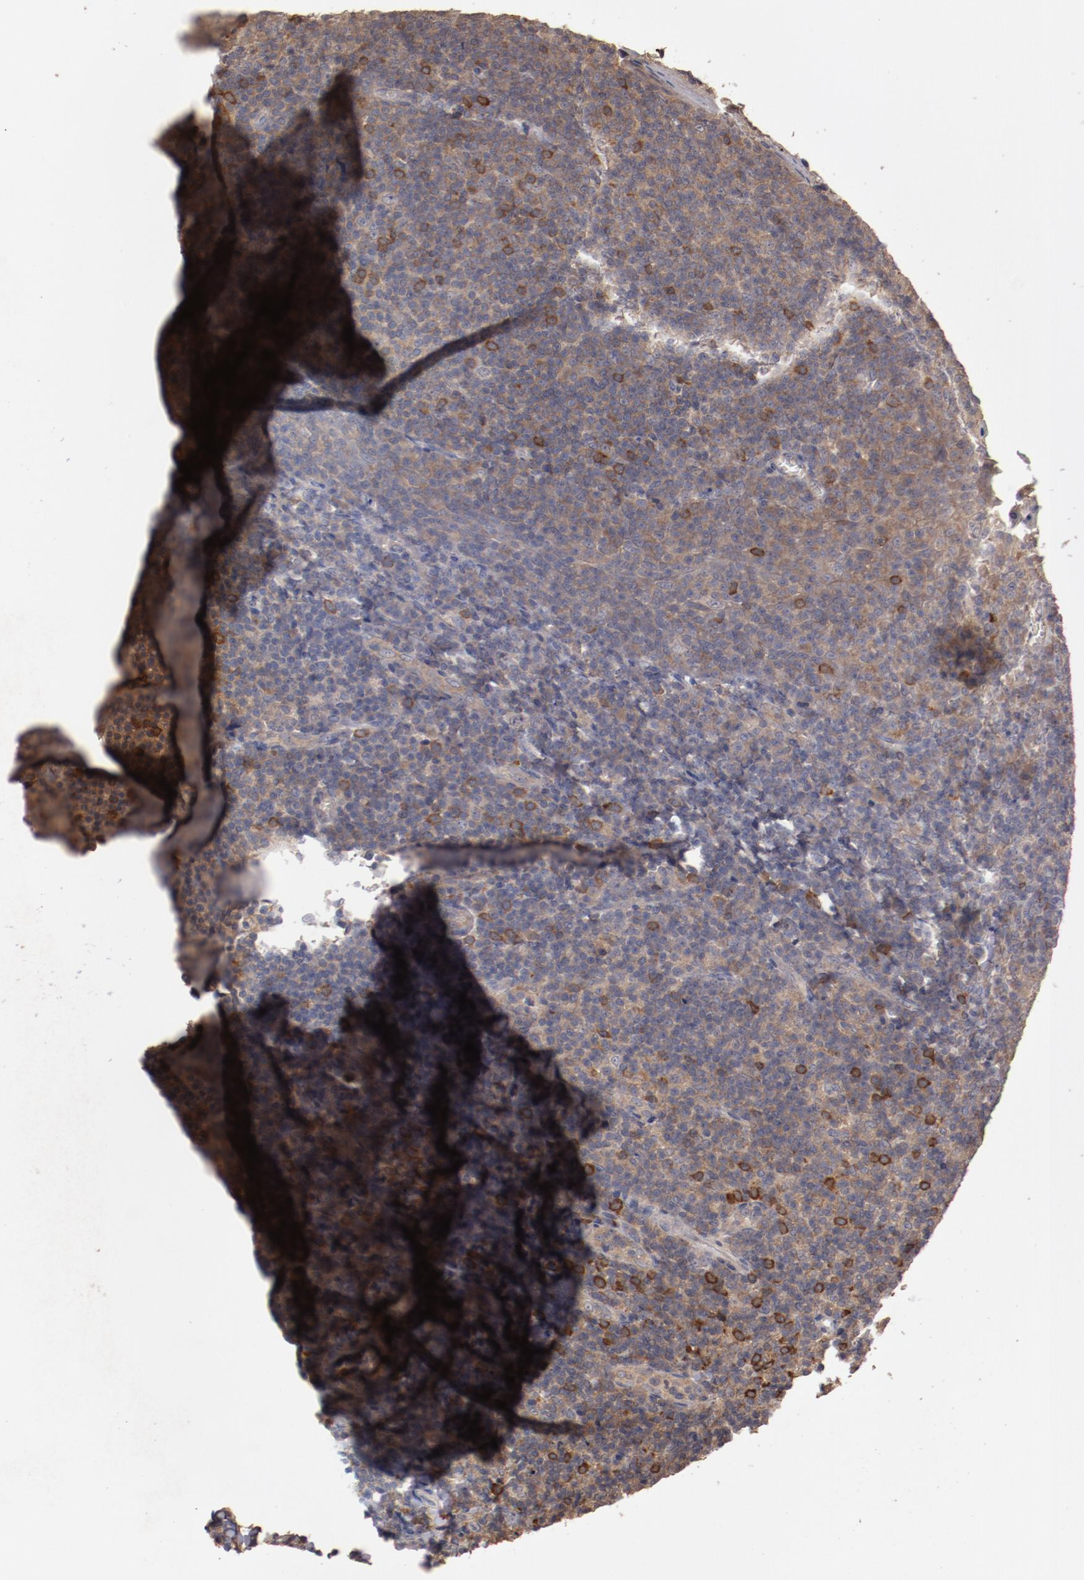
{"staining": {"intensity": "moderate", "quantity": ">75%", "location": "cytoplasmic/membranous"}, "tissue": "tonsil", "cell_type": "Germinal center cells", "image_type": "normal", "snomed": [{"axis": "morphology", "description": "Normal tissue, NOS"}, {"axis": "topography", "description": "Tonsil"}], "caption": "IHC staining of unremarkable tonsil, which displays medium levels of moderate cytoplasmic/membranous expression in approximately >75% of germinal center cells indicating moderate cytoplasmic/membranous protein staining. The staining was performed using DAB (brown) for protein detection and nuclei were counterstained in hematoxylin (blue).", "gene": "LRRC75B", "patient": {"sex": "male", "age": 31}}